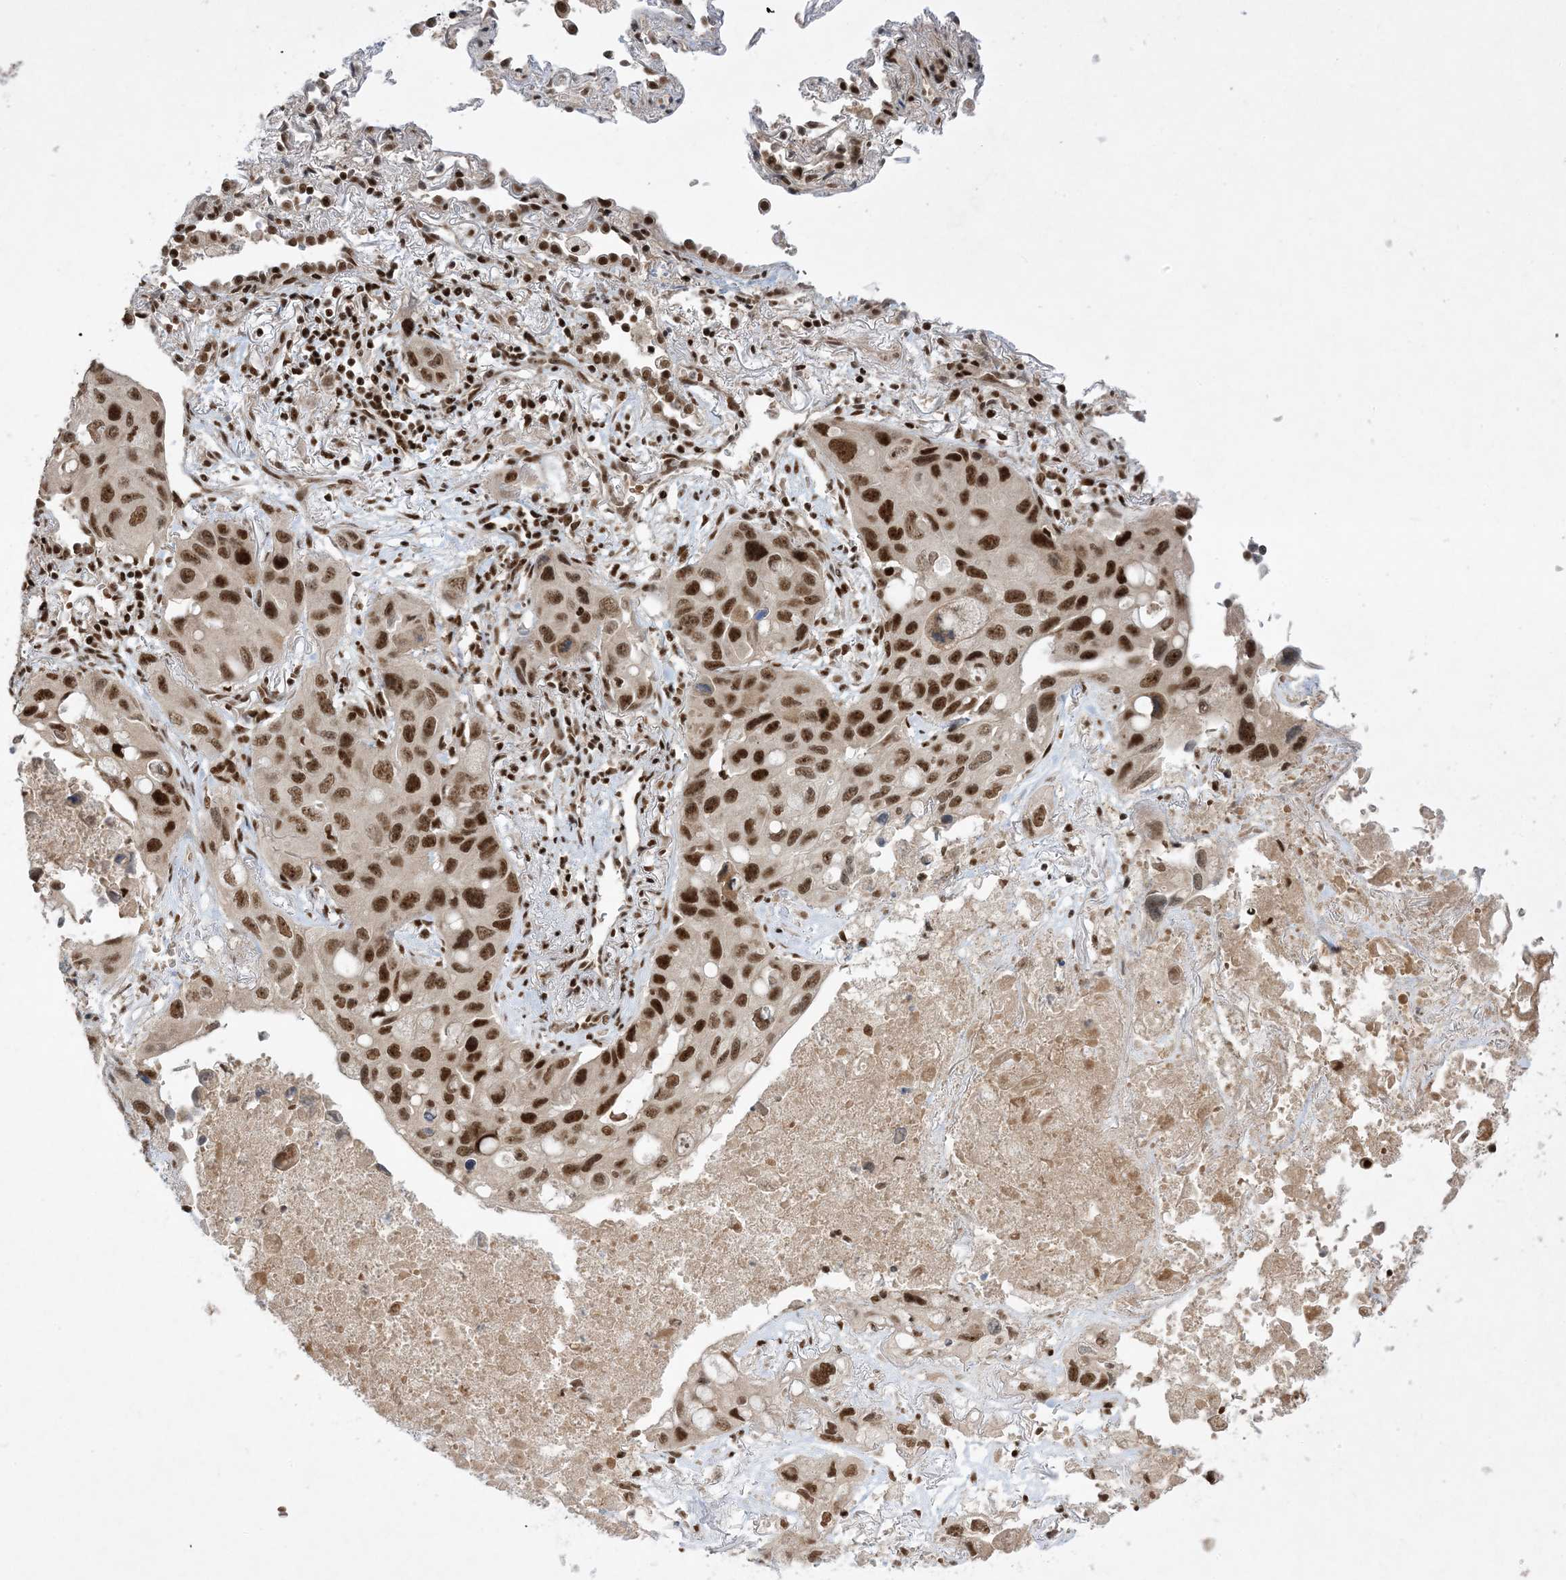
{"staining": {"intensity": "strong", "quantity": ">75%", "location": "nuclear"}, "tissue": "lung cancer", "cell_type": "Tumor cells", "image_type": "cancer", "snomed": [{"axis": "morphology", "description": "Squamous cell carcinoma, NOS"}, {"axis": "topography", "description": "Lung"}], "caption": "Human lung squamous cell carcinoma stained with a brown dye demonstrates strong nuclear positive expression in approximately >75% of tumor cells.", "gene": "PPIL2", "patient": {"sex": "female", "age": 73}}